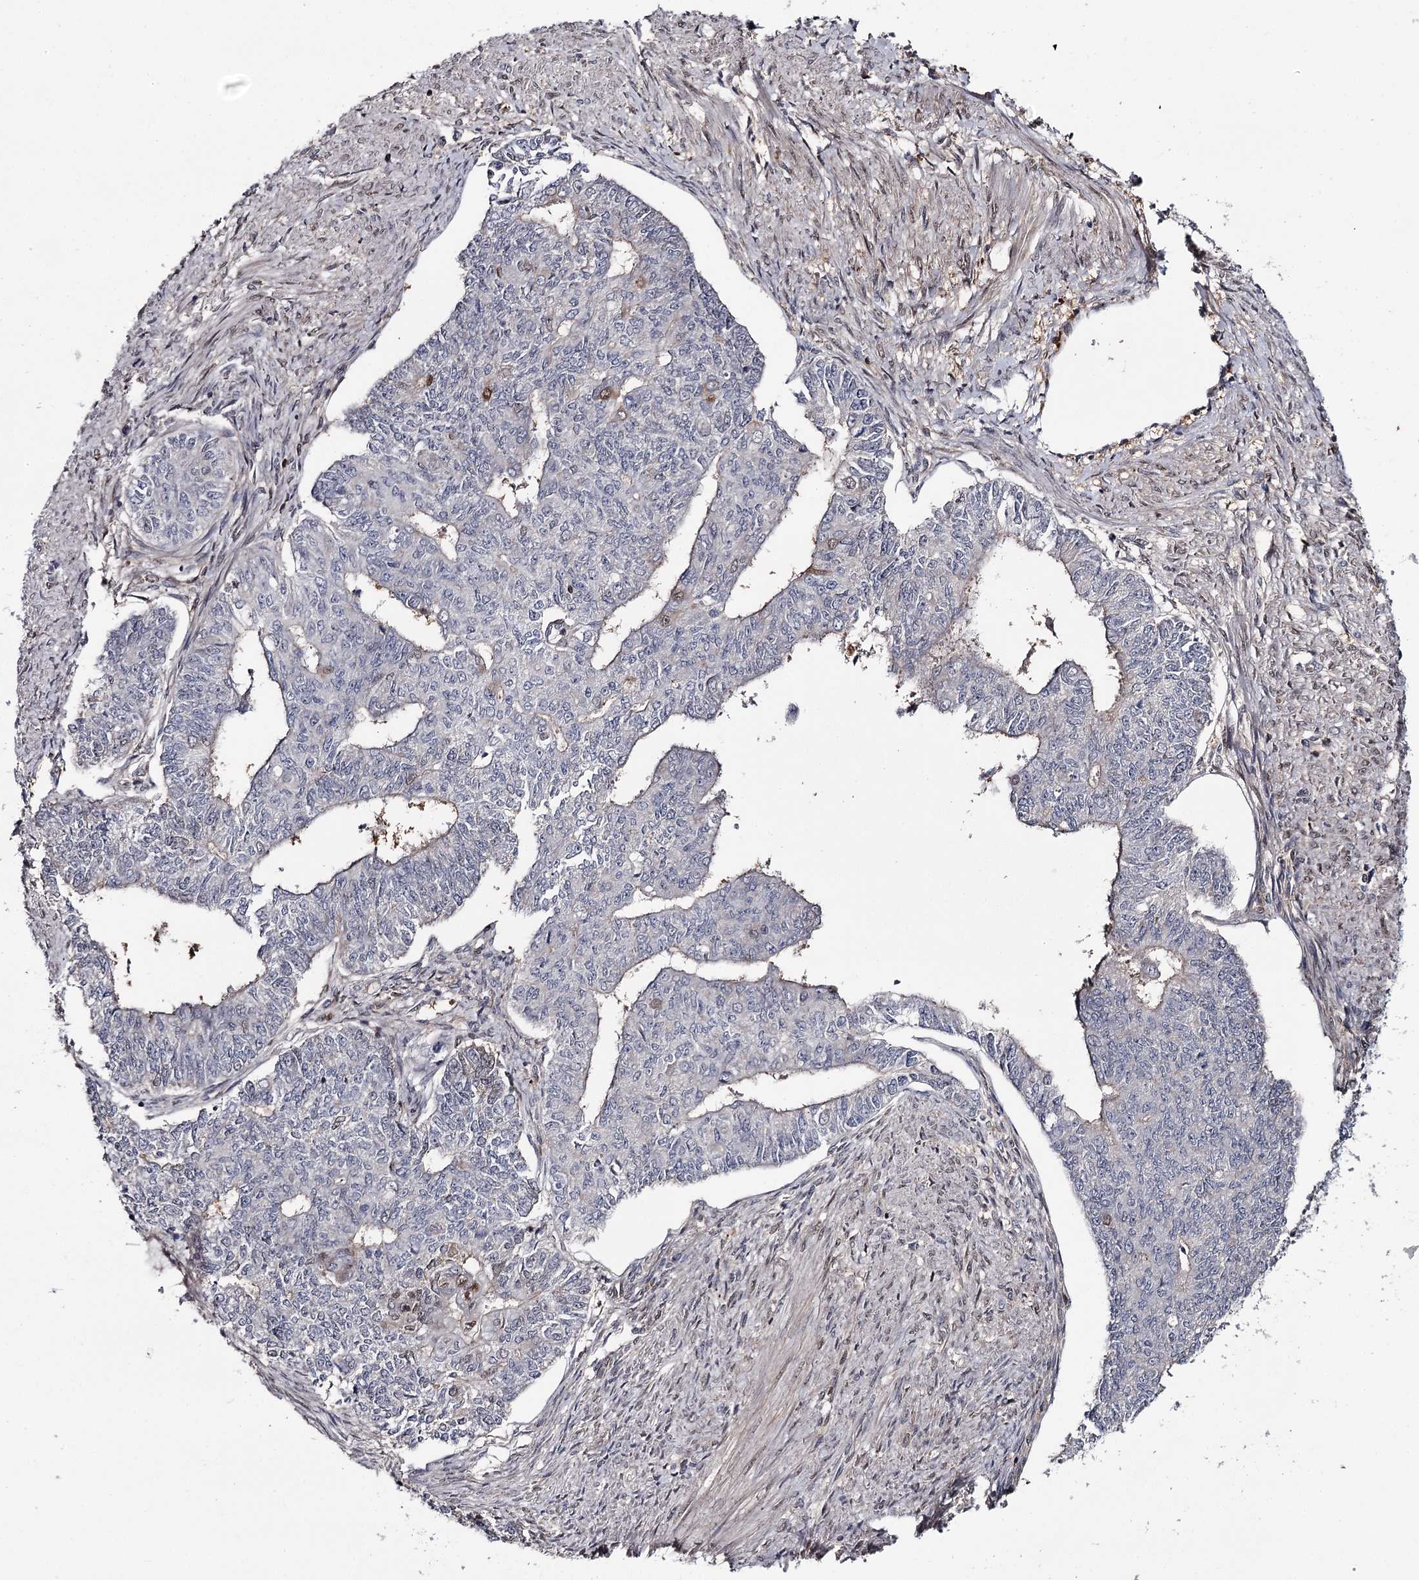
{"staining": {"intensity": "moderate", "quantity": "<25%", "location": "nuclear"}, "tissue": "endometrial cancer", "cell_type": "Tumor cells", "image_type": "cancer", "snomed": [{"axis": "morphology", "description": "Adenocarcinoma, NOS"}, {"axis": "topography", "description": "Endometrium"}], "caption": "Protein expression analysis of endometrial cancer (adenocarcinoma) displays moderate nuclear positivity in approximately <25% of tumor cells.", "gene": "GTSF1", "patient": {"sex": "female", "age": 32}}